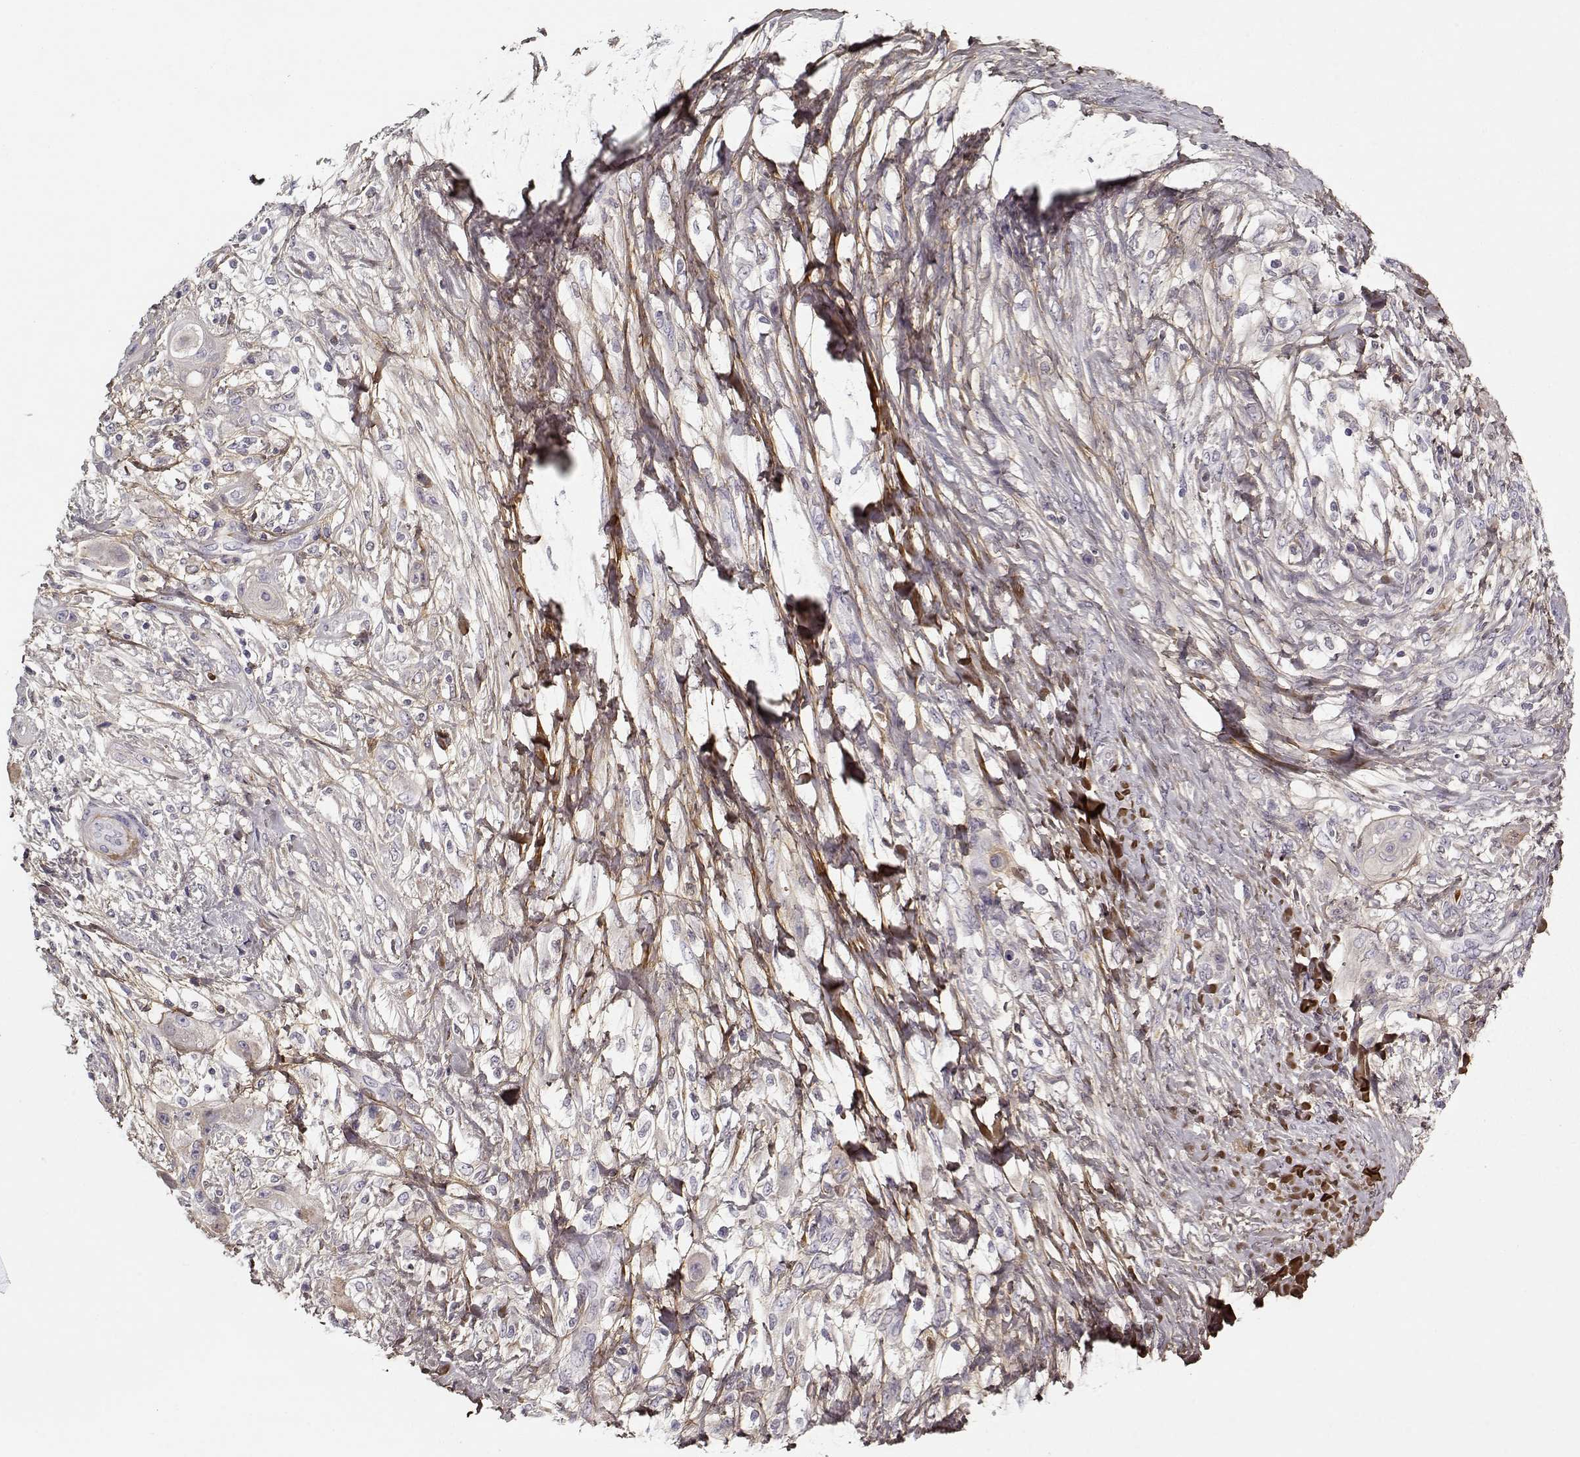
{"staining": {"intensity": "negative", "quantity": "none", "location": "none"}, "tissue": "skin cancer", "cell_type": "Tumor cells", "image_type": "cancer", "snomed": [{"axis": "morphology", "description": "Squamous cell carcinoma, NOS"}, {"axis": "topography", "description": "Skin"}], "caption": "An IHC histopathology image of skin cancer is shown. There is no staining in tumor cells of skin cancer.", "gene": "LUM", "patient": {"sex": "male", "age": 62}}